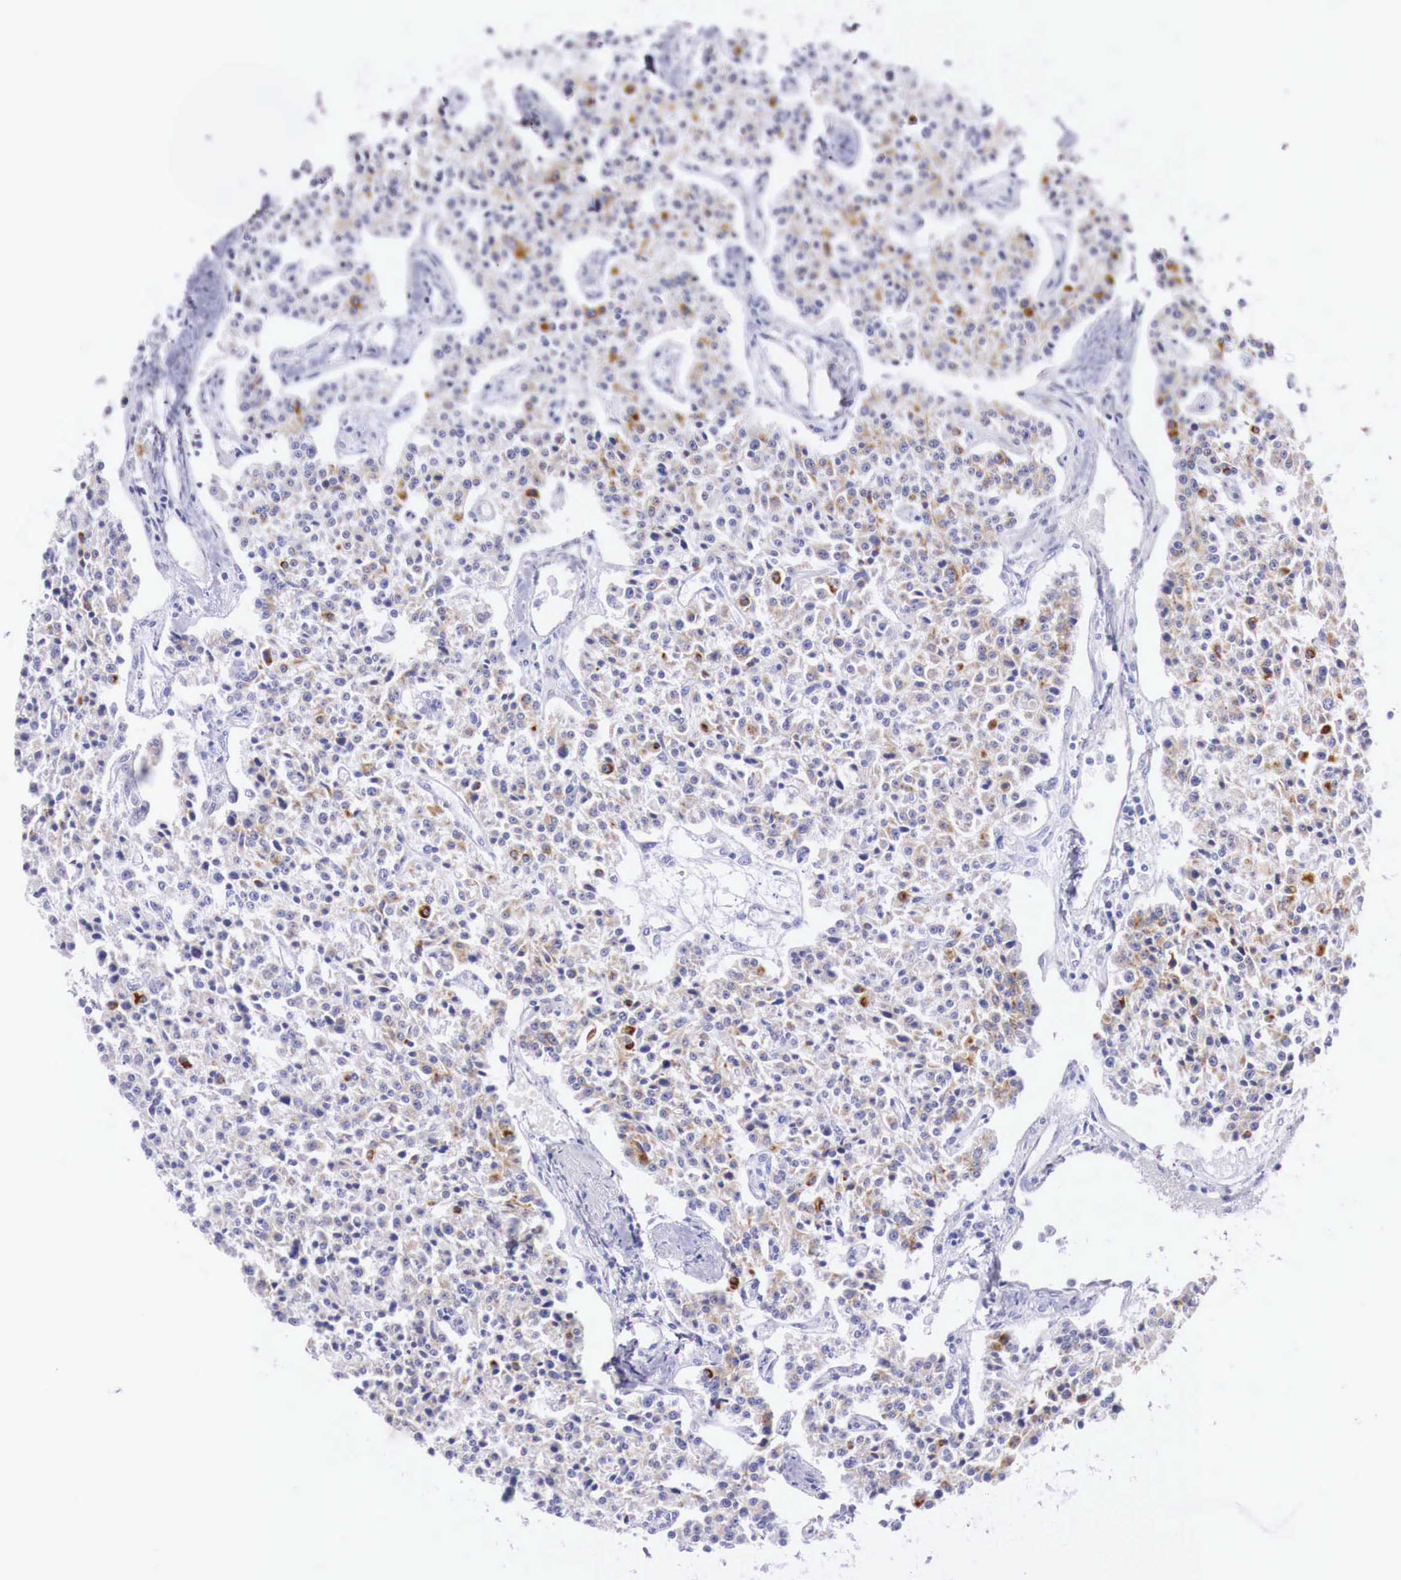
{"staining": {"intensity": "moderate", "quantity": ">75%", "location": "cytoplasmic/membranous"}, "tissue": "carcinoid", "cell_type": "Tumor cells", "image_type": "cancer", "snomed": [{"axis": "morphology", "description": "Carcinoid, malignant, NOS"}, {"axis": "topography", "description": "Stomach"}], "caption": "Carcinoid tissue reveals moderate cytoplasmic/membranous expression in approximately >75% of tumor cells, visualized by immunohistochemistry.", "gene": "NREP", "patient": {"sex": "female", "age": 76}}